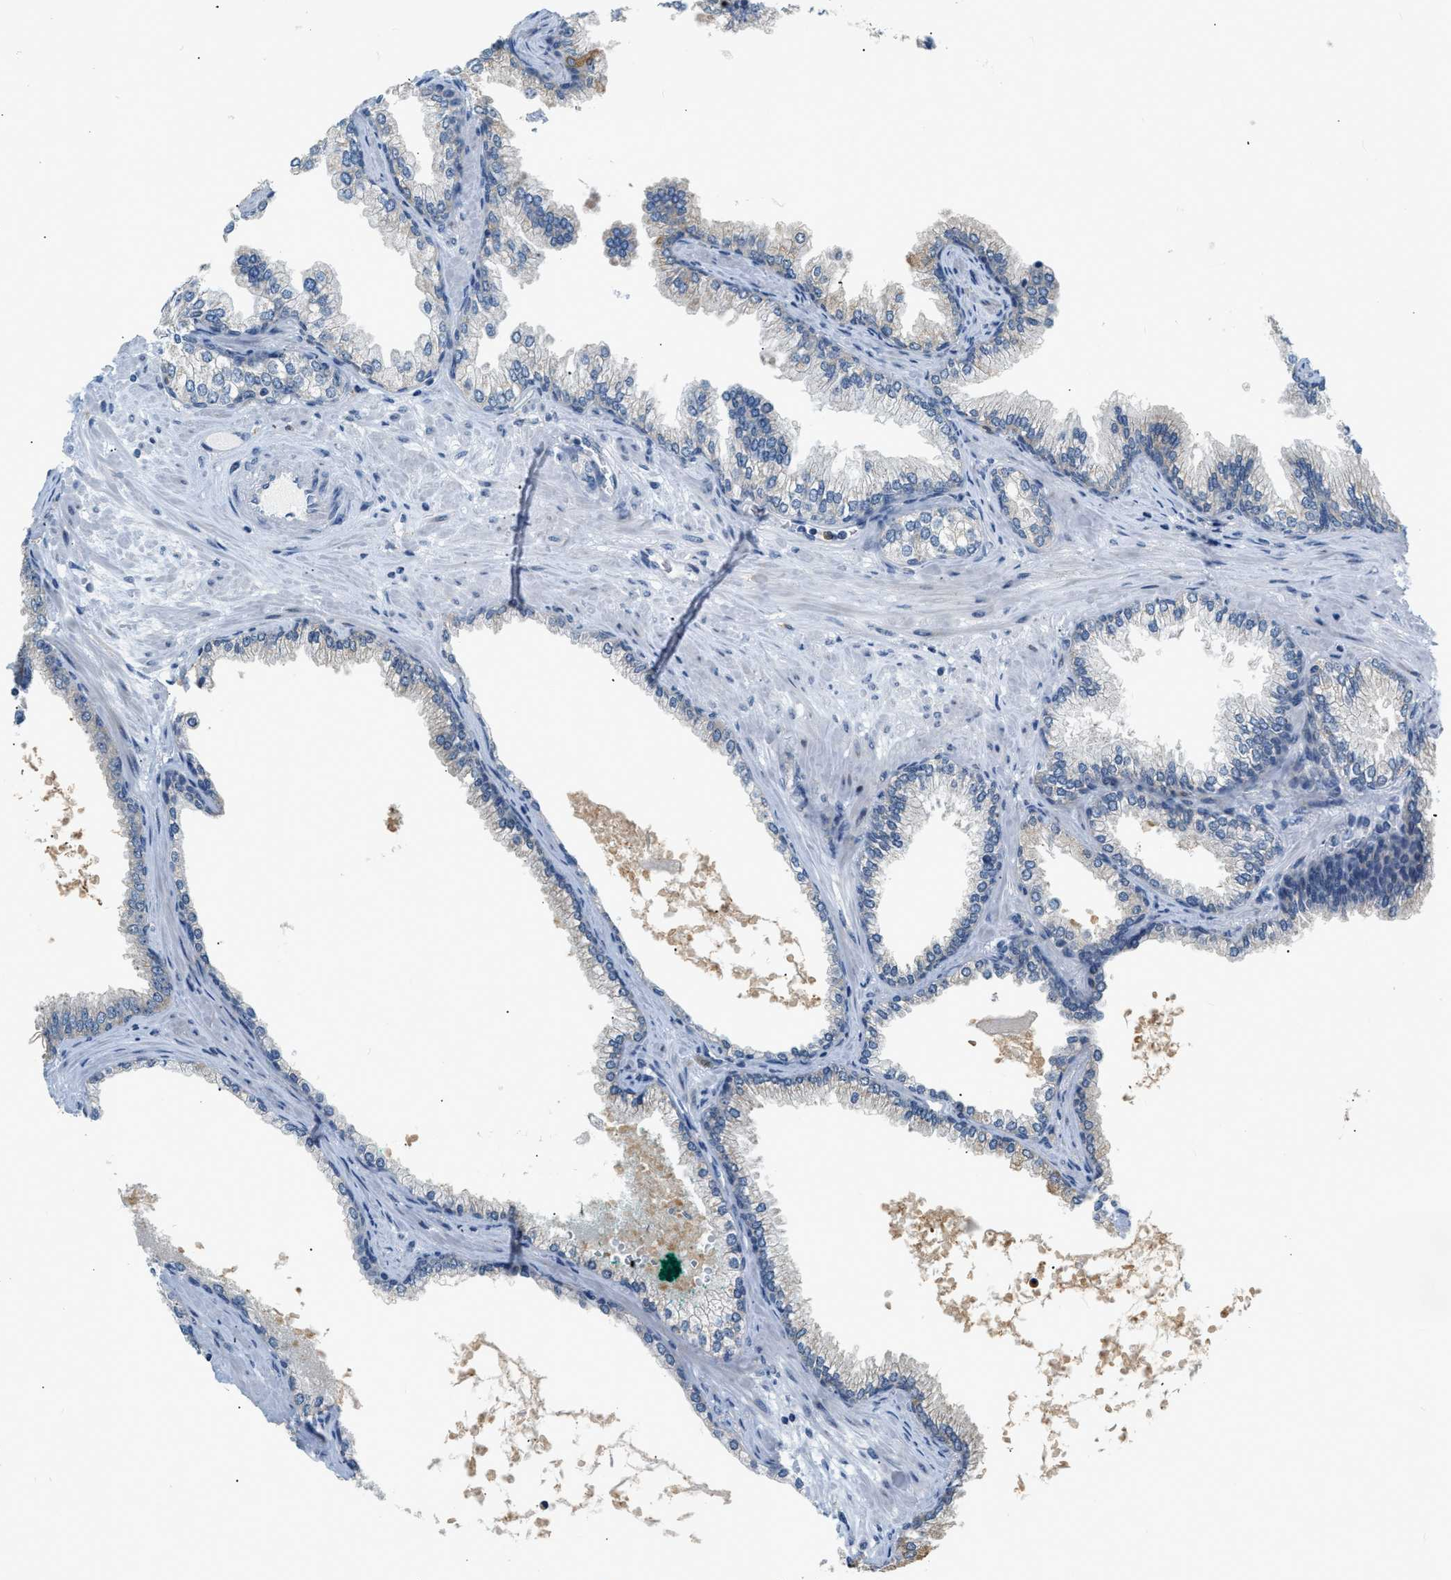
{"staining": {"intensity": "moderate", "quantity": "25%-75%", "location": "cytoplasmic/membranous"}, "tissue": "prostate cancer", "cell_type": "Tumor cells", "image_type": "cancer", "snomed": [{"axis": "morphology", "description": "Adenocarcinoma, High grade"}, {"axis": "topography", "description": "Prostate"}], "caption": "Protein staining reveals moderate cytoplasmic/membranous staining in about 25%-75% of tumor cells in high-grade adenocarcinoma (prostate). Ihc stains the protein in brown and the nuclei are stained blue.", "gene": "ZNF408", "patient": {"sex": "male", "age": 71}}